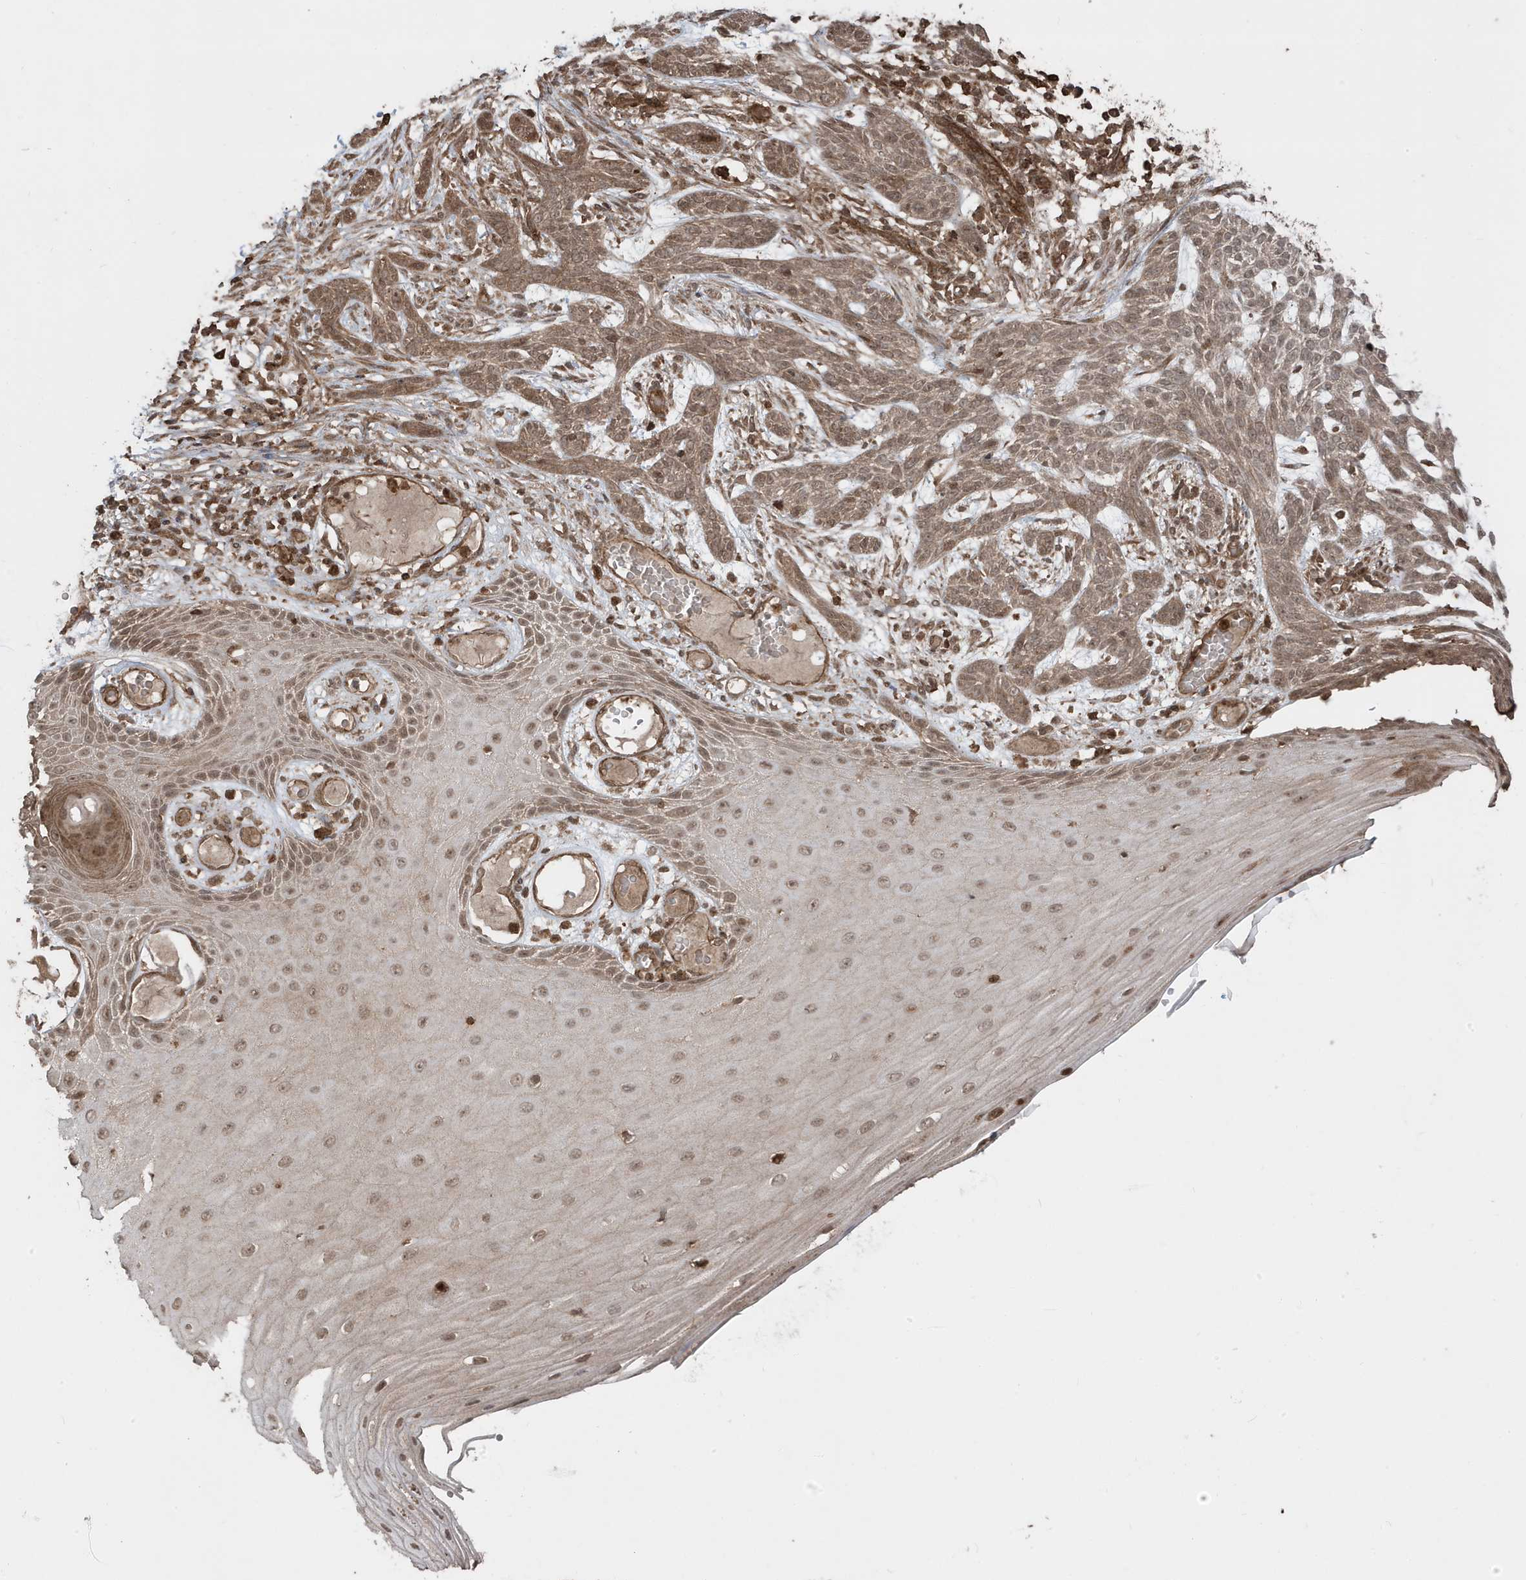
{"staining": {"intensity": "moderate", "quantity": ">75%", "location": "cytoplasmic/membranous,nuclear"}, "tissue": "skin cancer", "cell_type": "Tumor cells", "image_type": "cancer", "snomed": [{"axis": "morphology", "description": "Basal cell carcinoma"}, {"axis": "topography", "description": "Skin"}], "caption": "IHC histopathology image of neoplastic tissue: skin cancer (basal cell carcinoma) stained using immunohistochemistry exhibits medium levels of moderate protein expression localized specifically in the cytoplasmic/membranous and nuclear of tumor cells, appearing as a cytoplasmic/membranous and nuclear brown color.", "gene": "ASAP1", "patient": {"sex": "female", "age": 59}}